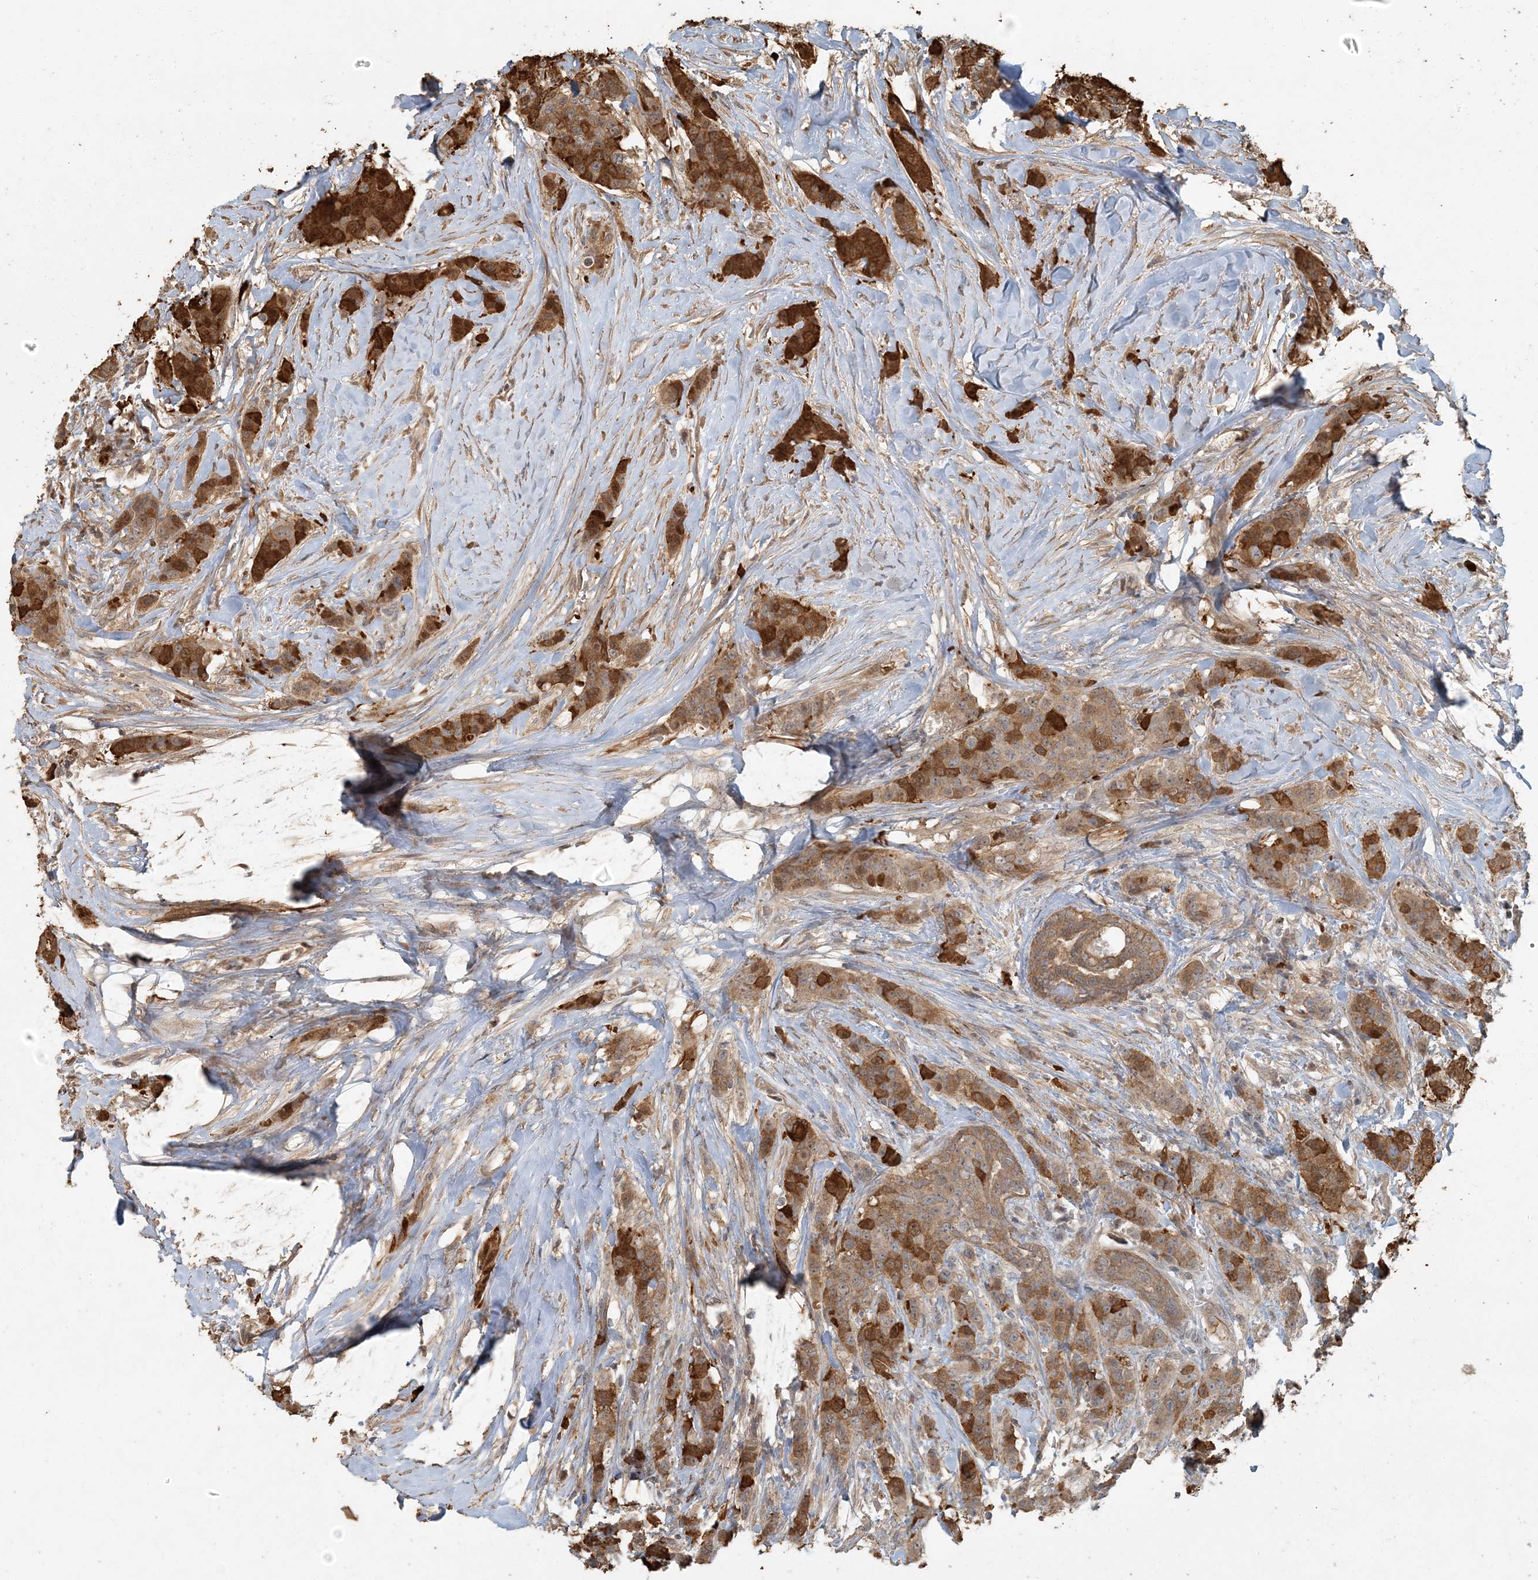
{"staining": {"intensity": "strong", "quantity": ">75%", "location": "cytoplasmic/membranous"}, "tissue": "breast cancer", "cell_type": "Tumor cells", "image_type": "cancer", "snomed": [{"axis": "morphology", "description": "Duct carcinoma"}, {"axis": "topography", "description": "Breast"}], "caption": "This is an image of IHC staining of breast infiltrating ductal carcinoma, which shows strong staining in the cytoplasmic/membranous of tumor cells.", "gene": "AK9", "patient": {"sex": "female", "age": 40}}